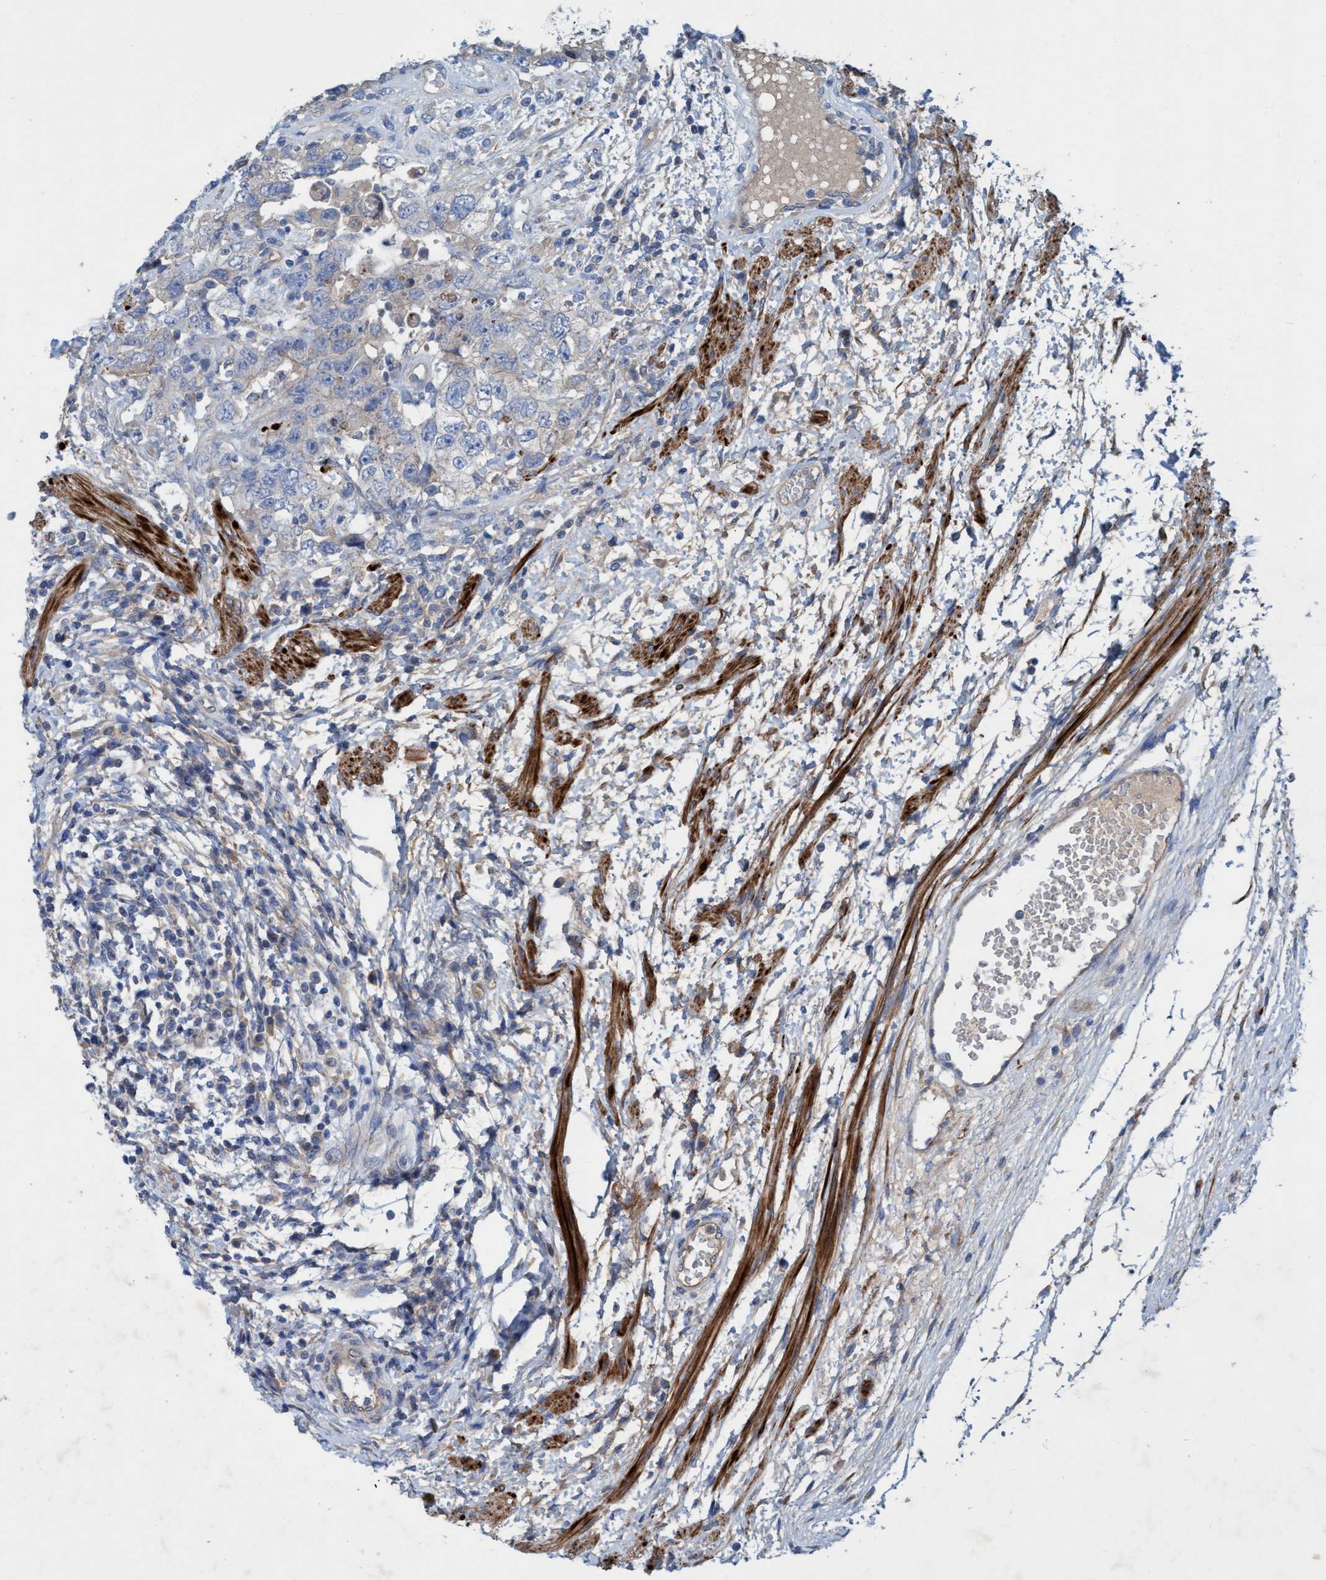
{"staining": {"intensity": "weak", "quantity": "25%-75%", "location": "cytoplasmic/membranous"}, "tissue": "testis cancer", "cell_type": "Tumor cells", "image_type": "cancer", "snomed": [{"axis": "morphology", "description": "Carcinoma, Embryonal, NOS"}, {"axis": "topography", "description": "Testis"}], "caption": "DAB immunohistochemical staining of human embryonal carcinoma (testis) exhibits weak cytoplasmic/membranous protein staining in approximately 25%-75% of tumor cells. (DAB = brown stain, brightfield microscopy at high magnification).", "gene": "GULP1", "patient": {"sex": "male", "age": 26}}